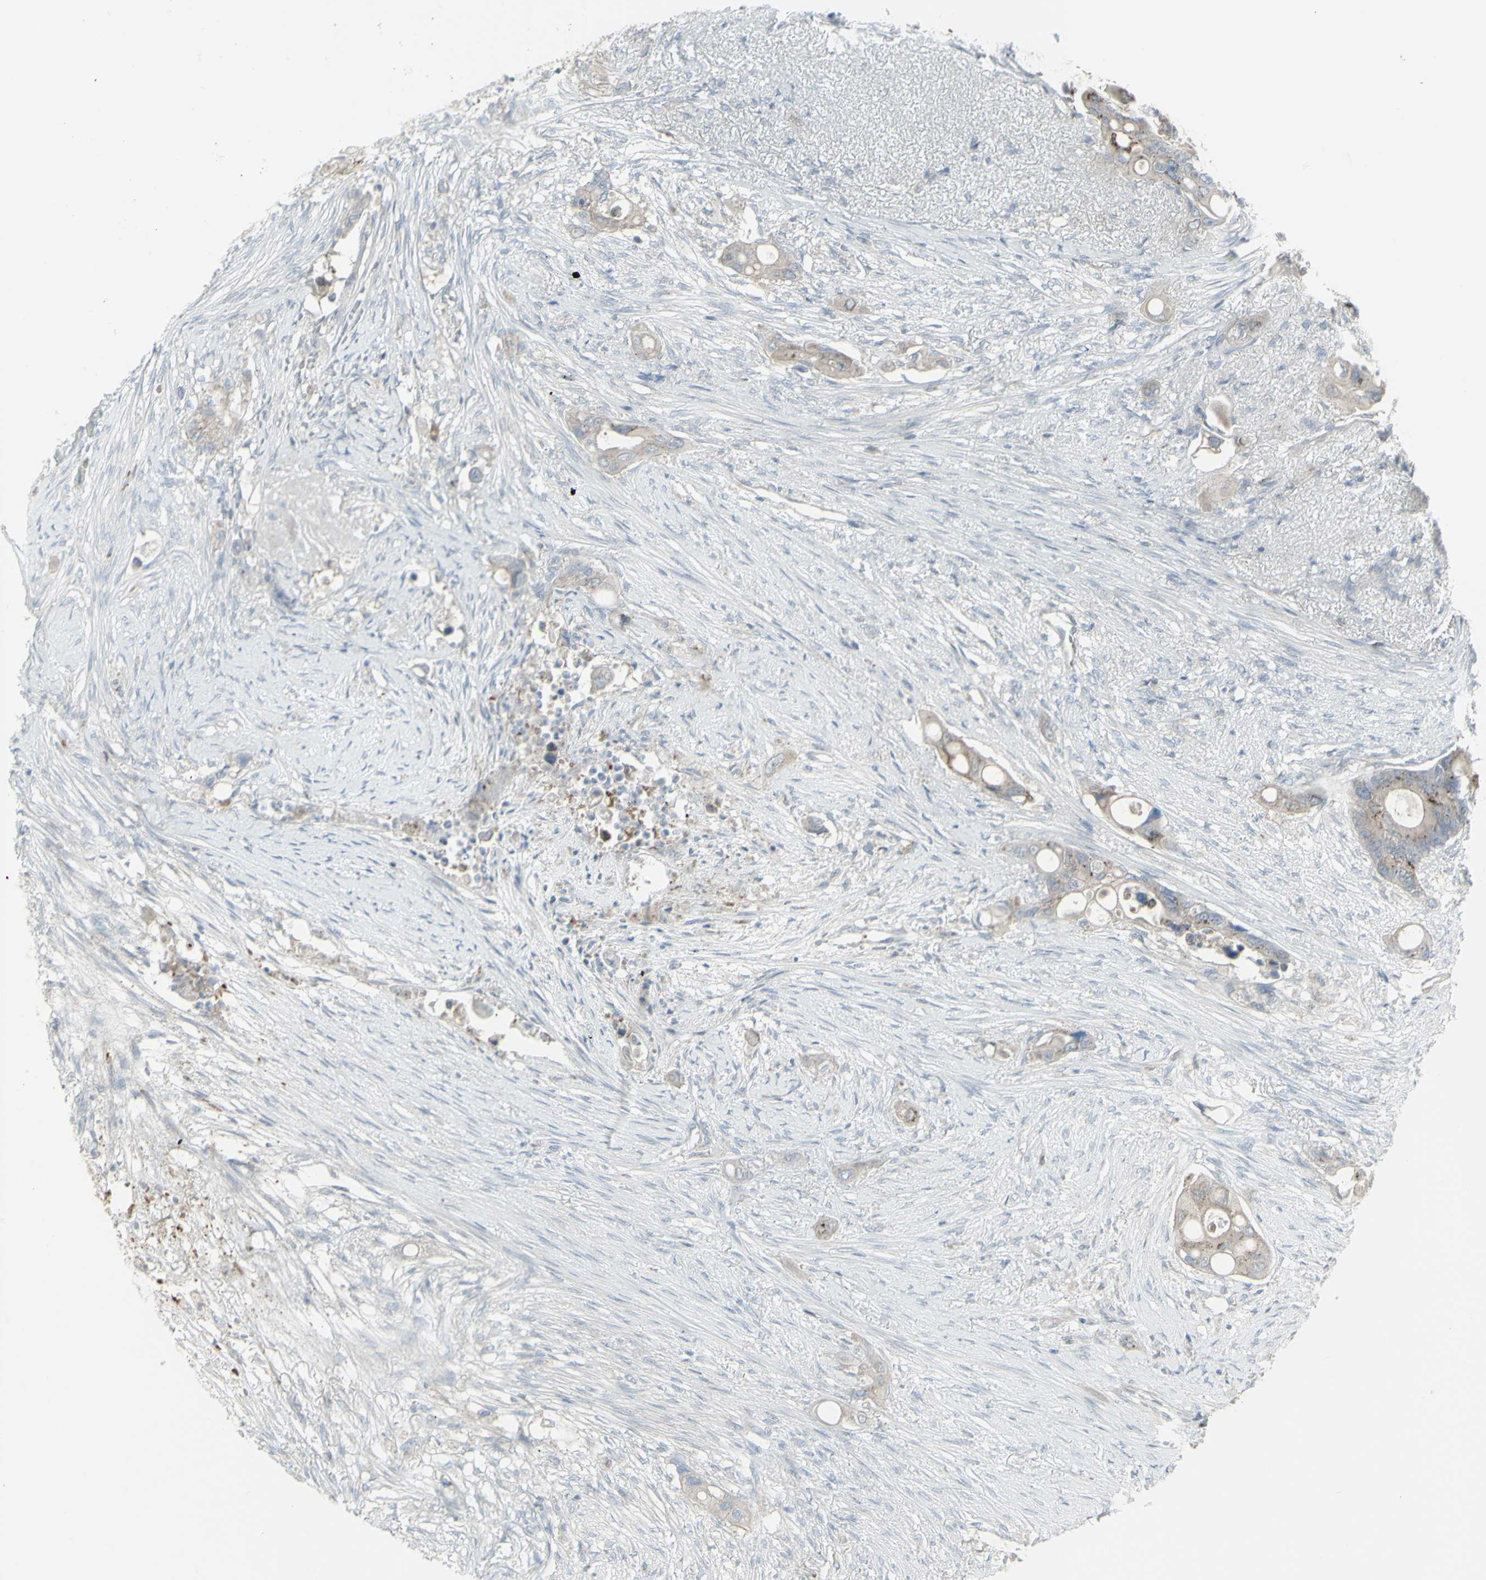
{"staining": {"intensity": "moderate", "quantity": ">75%", "location": "cytoplasmic/membranous"}, "tissue": "colorectal cancer", "cell_type": "Tumor cells", "image_type": "cancer", "snomed": [{"axis": "morphology", "description": "Adenocarcinoma, NOS"}, {"axis": "topography", "description": "Colon"}], "caption": "Adenocarcinoma (colorectal) tissue displays moderate cytoplasmic/membranous expression in about >75% of tumor cells, visualized by immunohistochemistry. The staining was performed using DAB (3,3'-diaminobenzidine) to visualize the protein expression in brown, while the nuclei were stained in blue with hematoxylin (Magnification: 20x).", "gene": "GALNT6", "patient": {"sex": "female", "age": 57}}